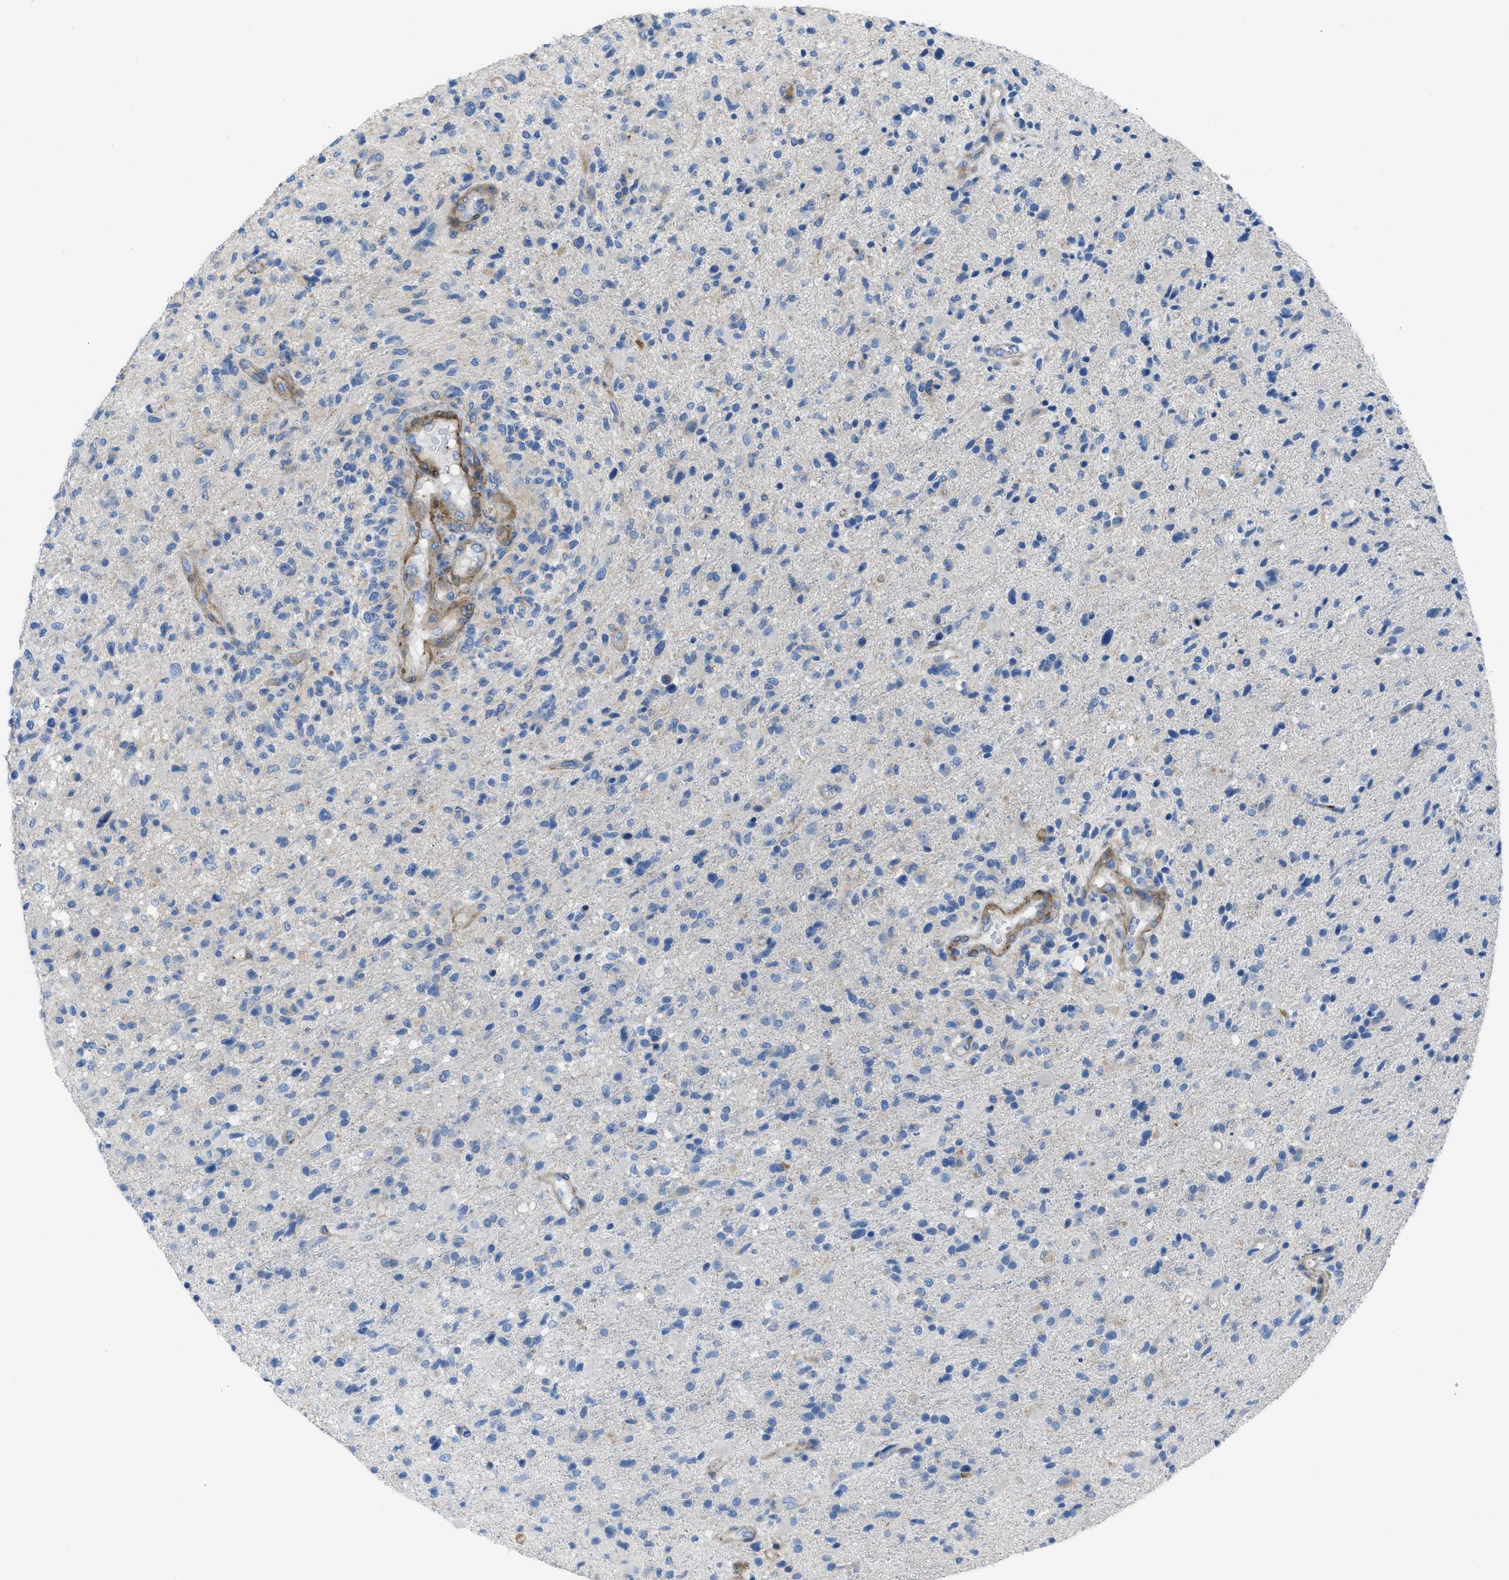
{"staining": {"intensity": "negative", "quantity": "none", "location": "none"}, "tissue": "glioma", "cell_type": "Tumor cells", "image_type": "cancer", "snomed": [{"axis": "morphology", "description": "Glioma, malignant, High grade"}, {"axis": "topography", "description": "Brain"}], "caption": "High power microscopy photomicrograph of an IHC histopathology image of glioma, revealing no significant staining in tumor cells.", "gene": "KCNH7", "patient": {"sex": "male", "age": 72}}